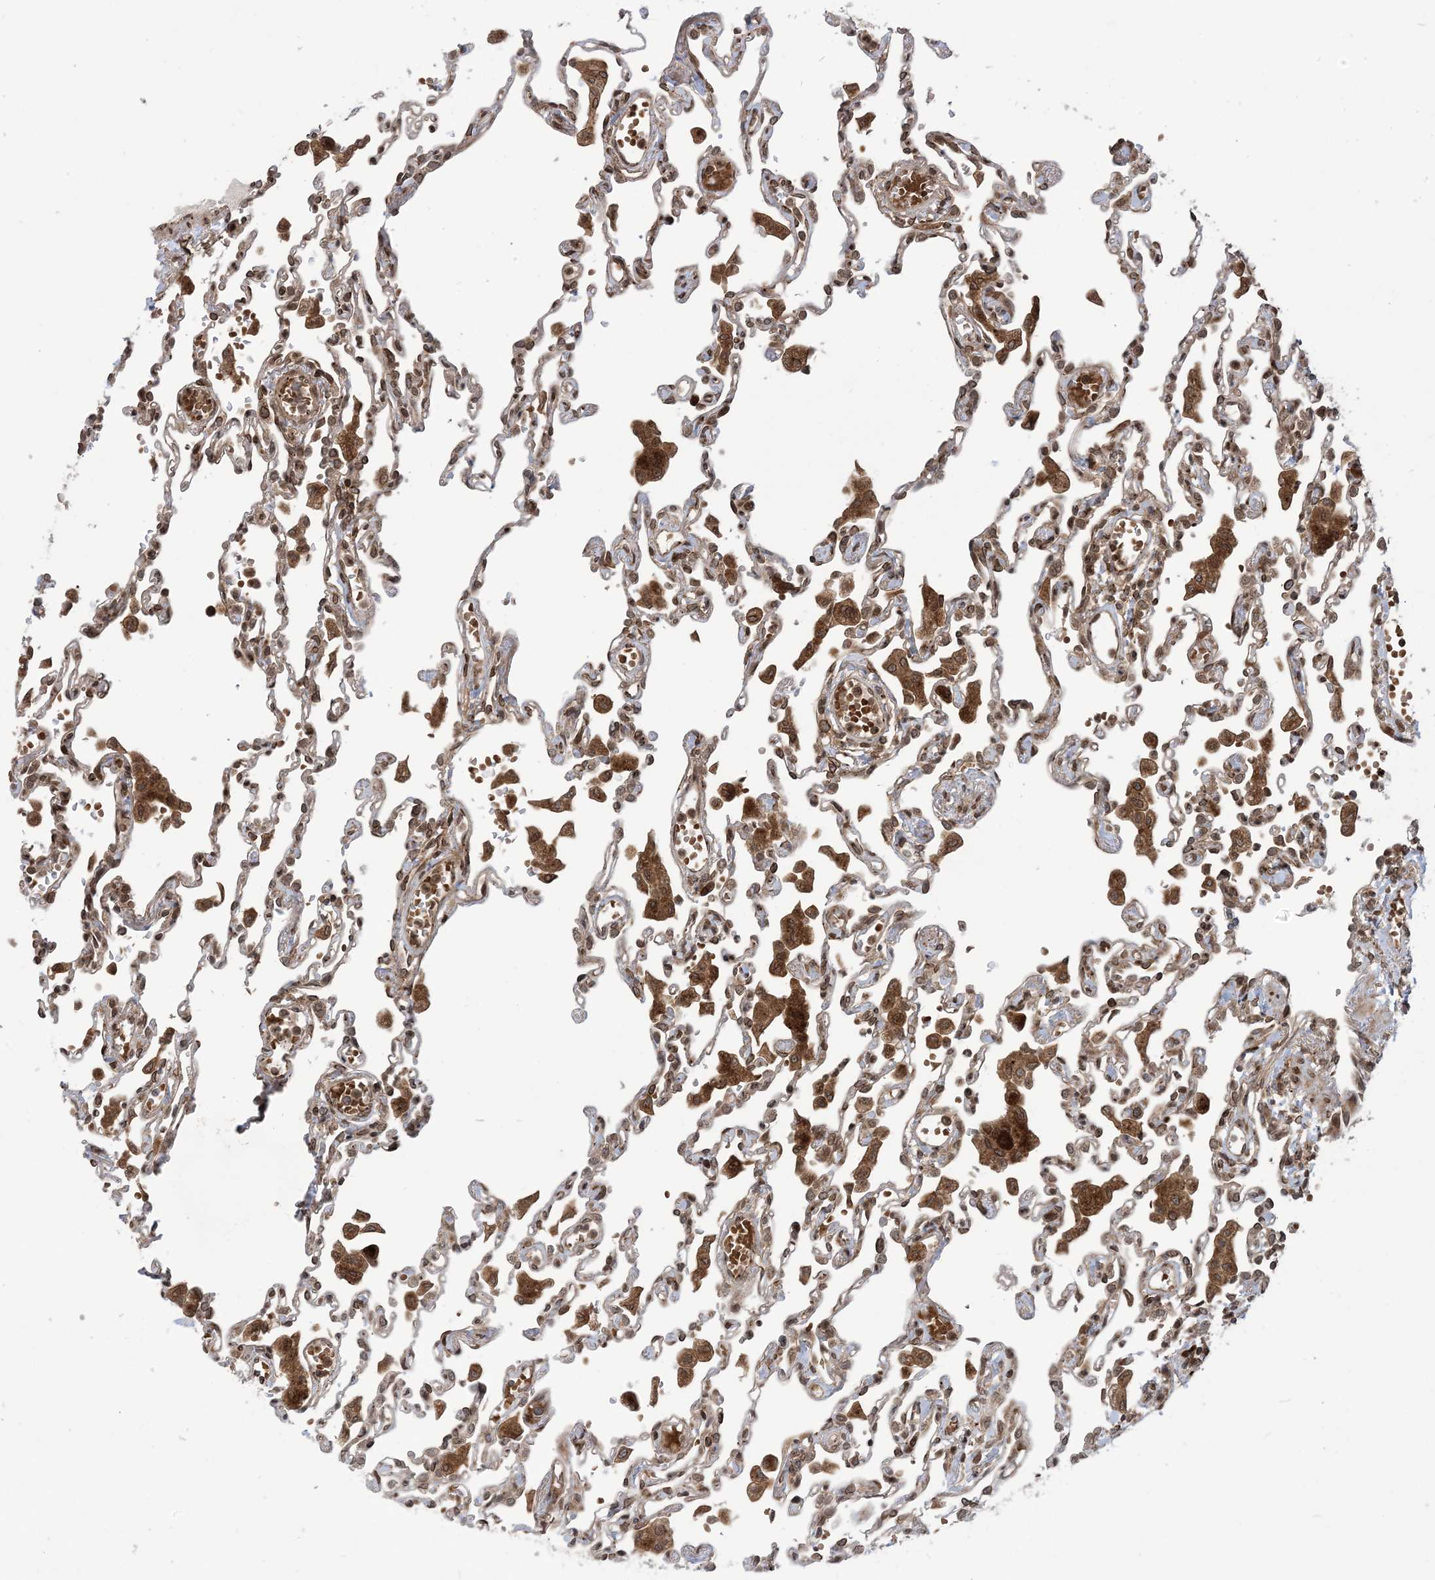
{"staining": {"intensity": "strong", "quantity": "25%-75%", "location": "cytoplasmic/membranous"}, "tissue": "lung", "cell_type": "Alveolar cells", "image_type": "normal", "snomed": [{"axis": "morphology", "description": "Normal tissue, NOS"}, {"axis": "topography", "description": "Bronchus"}, {"axis": "topography", "description": "Lung"}], "caption": "The photomicrograph reveals a brown stain indicating the presence of a protein in the cytoplasmic/membranous of alveolar cells in lung. The protein of interest is shown in brown color, while the nuclei are stained blue.", "gene": "CASP4", "patient": {"sex": "female", "age": 49}}